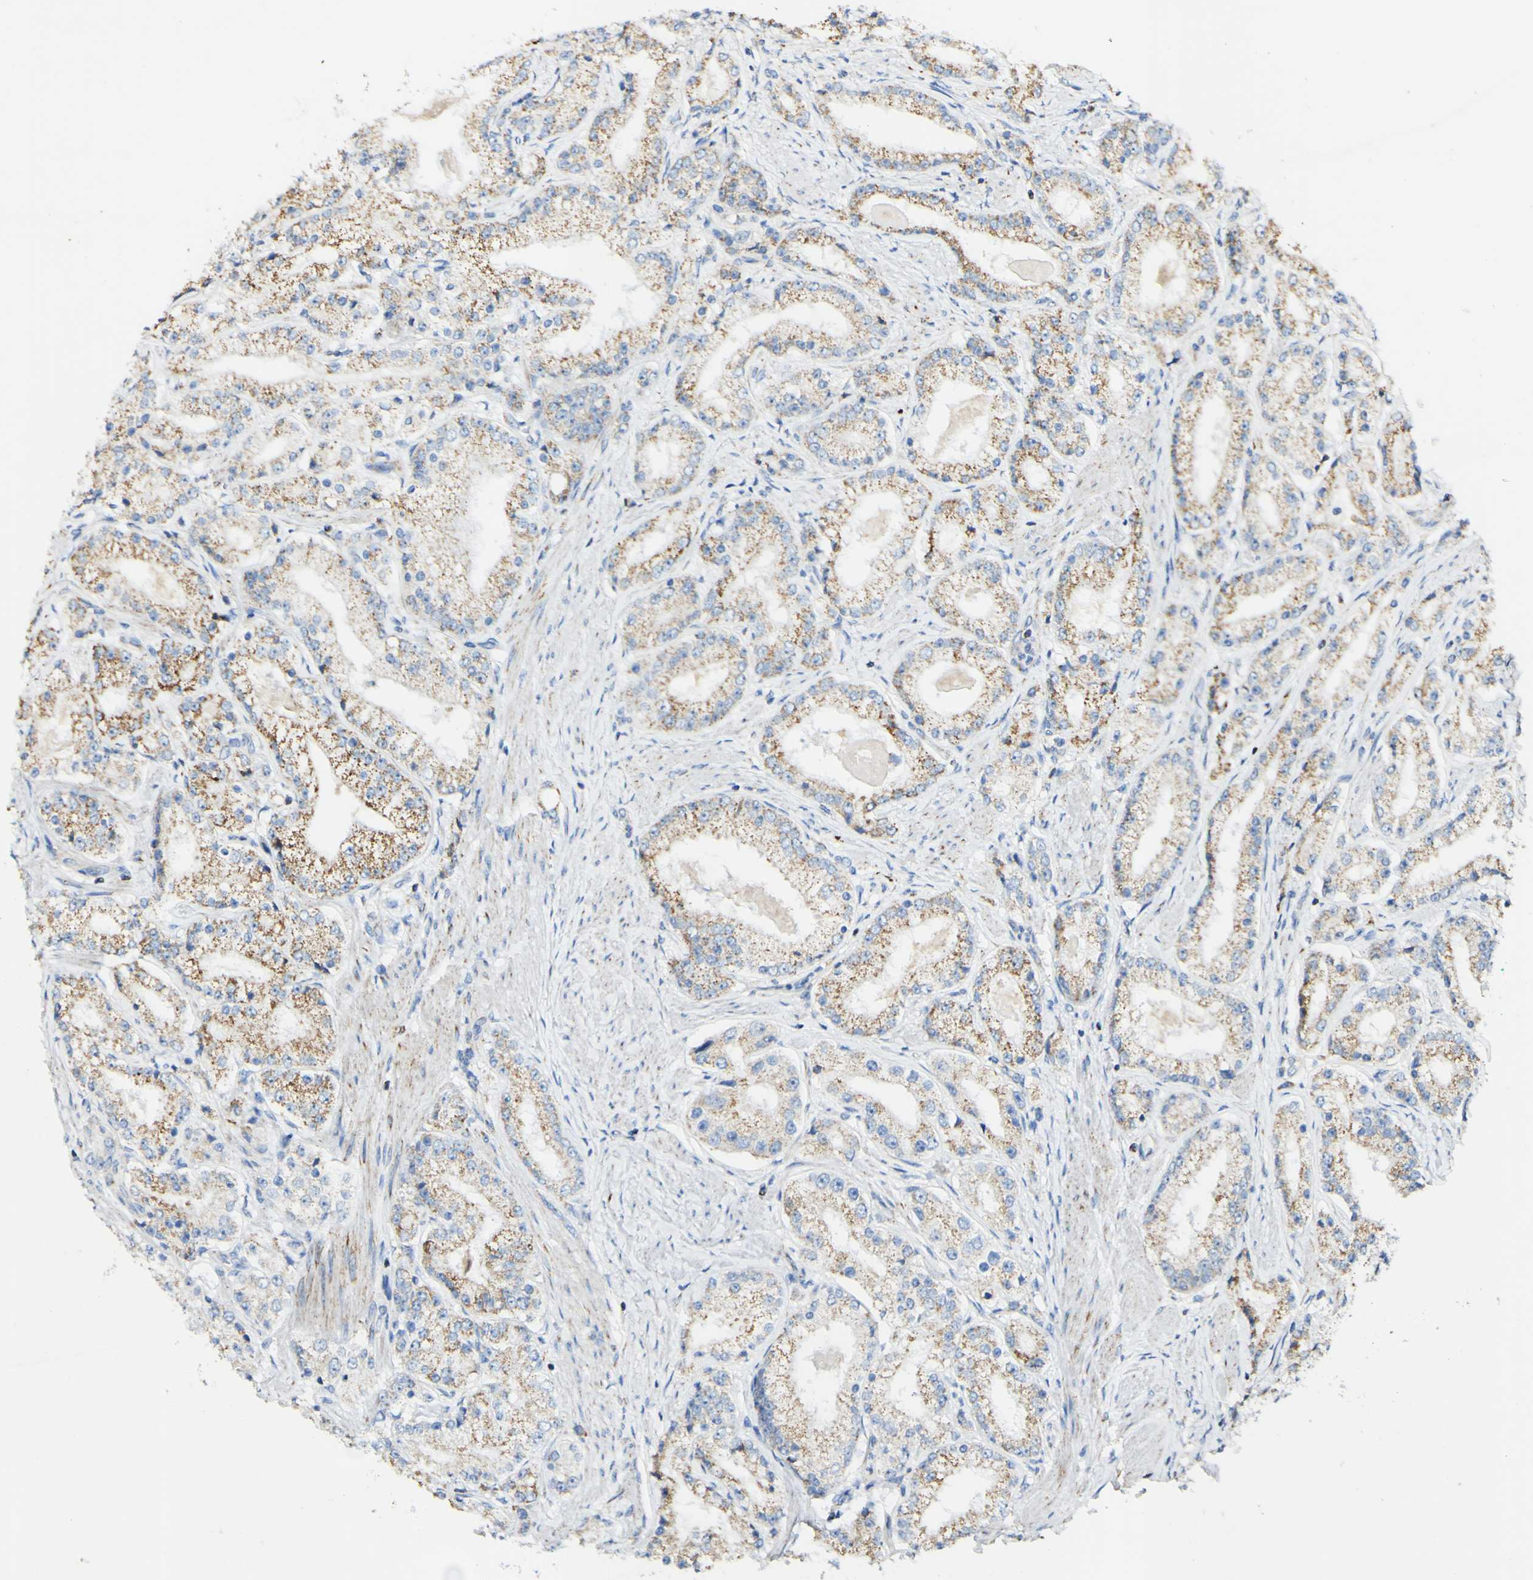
{"staining": {"intensity": "moderate", "quantity": ">75%", "location": "cytoplasmic/membranous"}, "tissue": "prostate cancer", "cell_type": "Tumor cells", "image_type": "cancer", "snomed": [{"axis": "morphology", "description": "Adenocarcinoma, Low grade"}, {"axis": "topography", "description": "Prostate"}], "caption": "The micrograph demonstrates immunohistochemical staining of low-grade adenocarcinoma (prostate). There is moderate cytoplasmic/membranous expression is present in about >75% of tumor cells.", "gene": "OXCT1", "patient": {"sex": "male", "age": 63}}